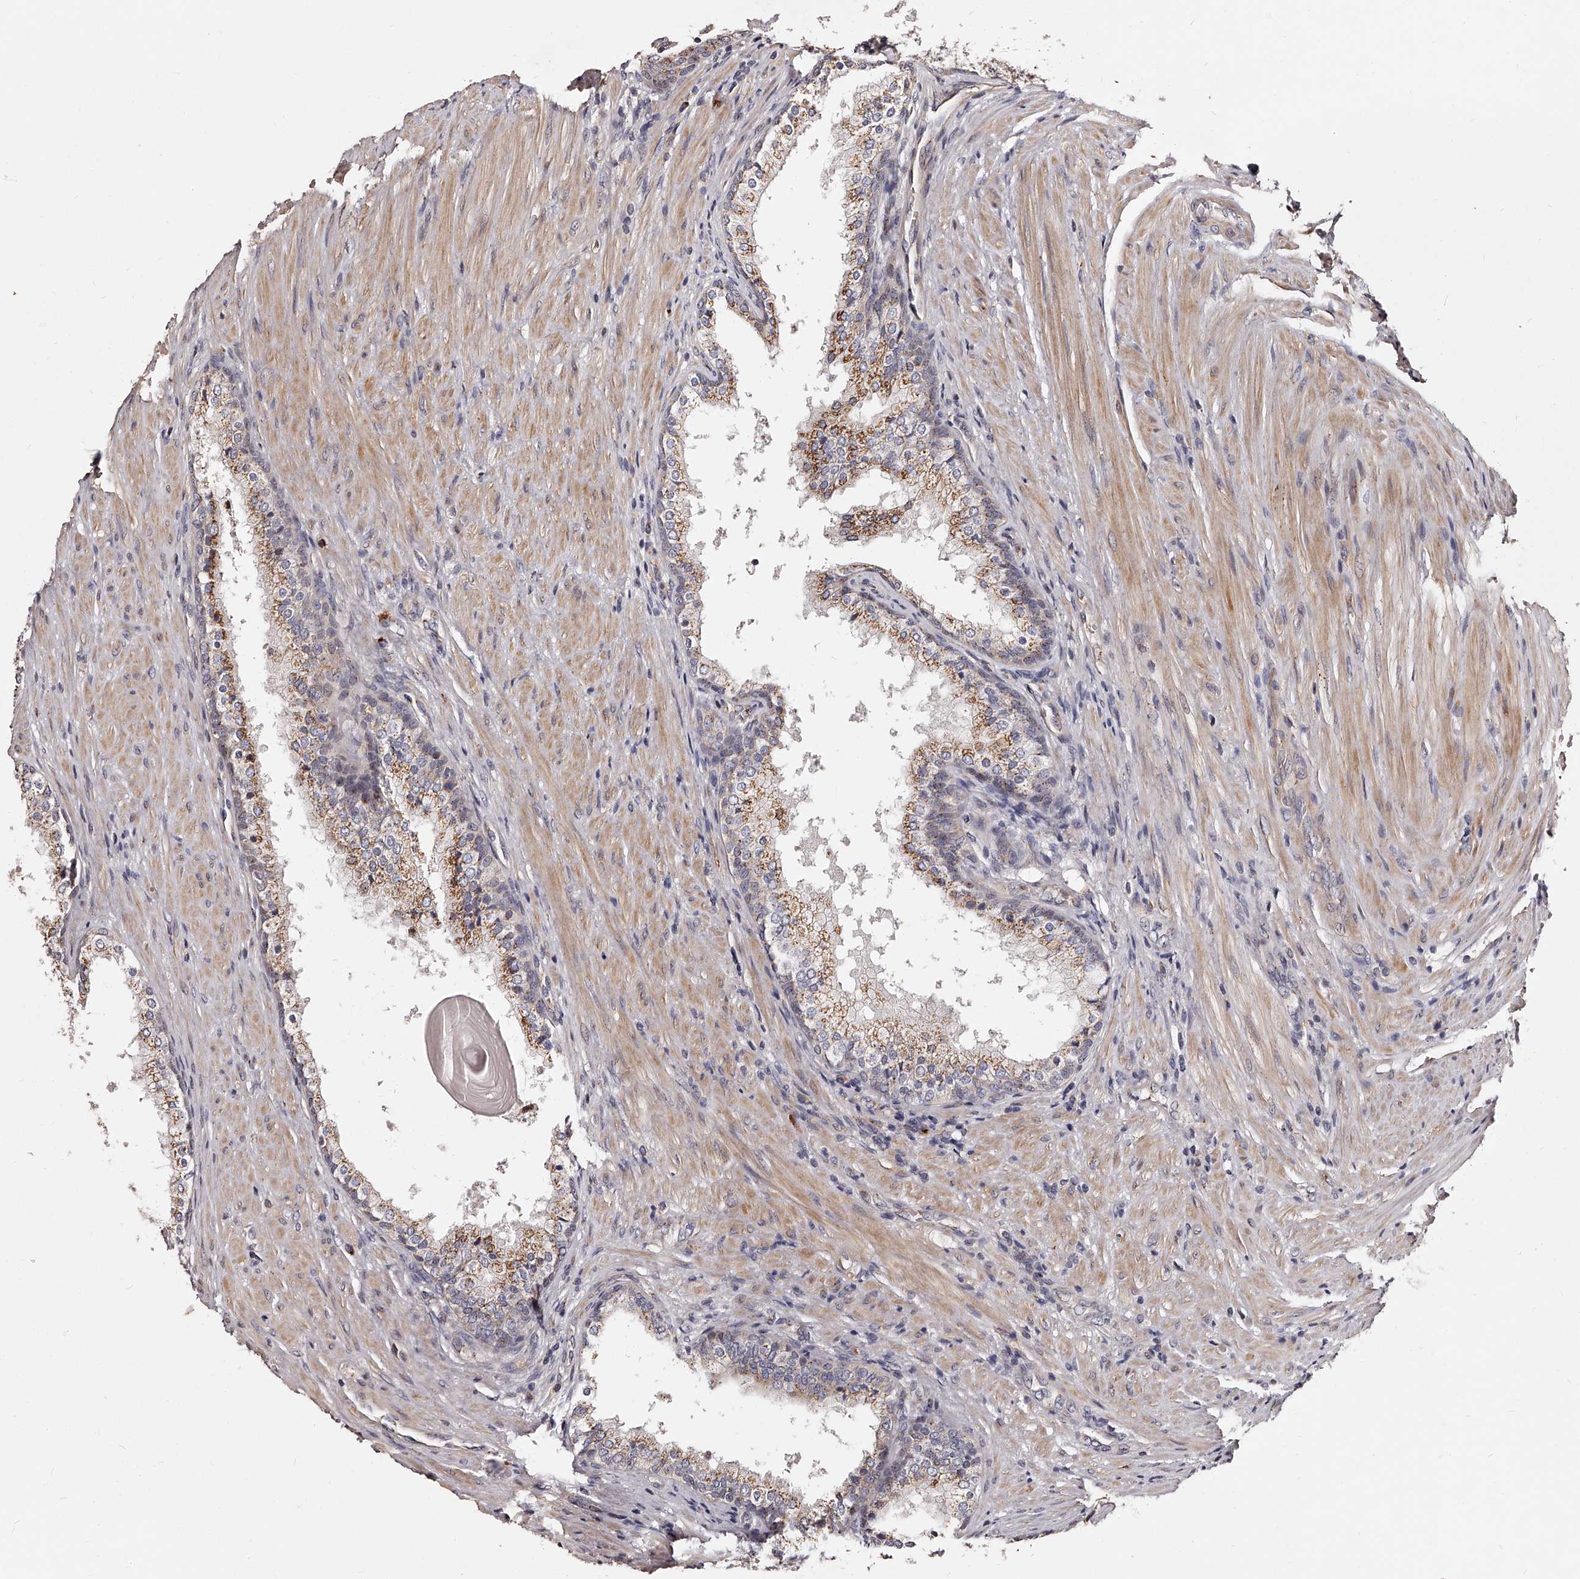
{"staining": {"intensity": "moderate", "quantity": "25%-75%", "location": "cytoplasmic/membranous"}, "tissue": "prostate cancer", "cell_type": "Tumor cells", "image_type": "cancer", "snomed": [{"axis": "morphology", "description": "Adenocarcinoma, High grade"}, {"axis": "topography", "description": "Prostate"}], "caption": "Immunohistochemical staining of human prostate cancer displays moderate cytoplasmic/membranous protein staining in approximately 25%-75% of tumor cells.", "gene": "RSC1A1", "patient": {"sex": "male", "age": 60}}